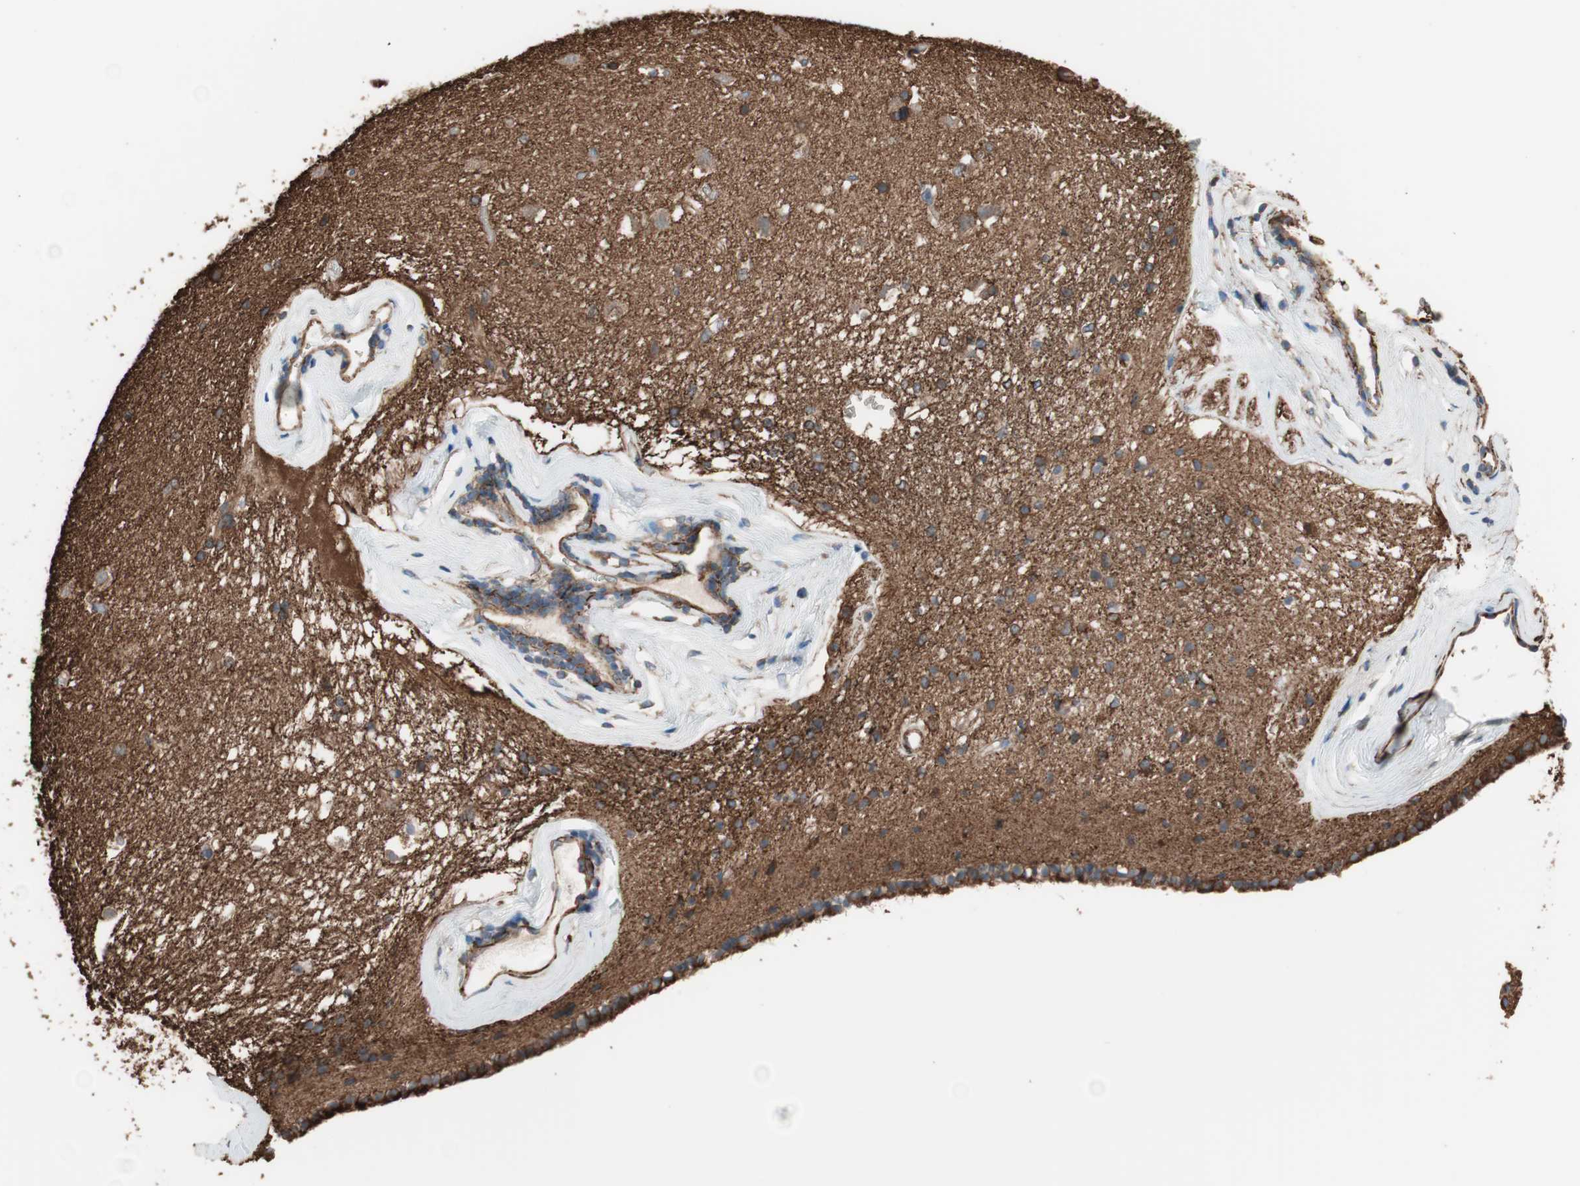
{"staining": {"intensity": "strong", "quantity": ">75%", "location": "cytoplasmic/membranous"}, "tissue": "caudate", "cell_type": "Glial cells", "image_type": "normal", "snomed": [{"axis": "morphology", "description": "Normal tissue, NOS"}, {"axis": "topography", "description": "Lateral ventricle wall"}], "caption": "Immunohistochemistry (DAB (3,3'-diaminobenzidine)) staining of unremarkable human caudate shows strong cytoplasmic/membranous protein expression in about >75% of glial cells.", "gene": "GPSM2", "patient": {"sex": "female", "age": 19}}